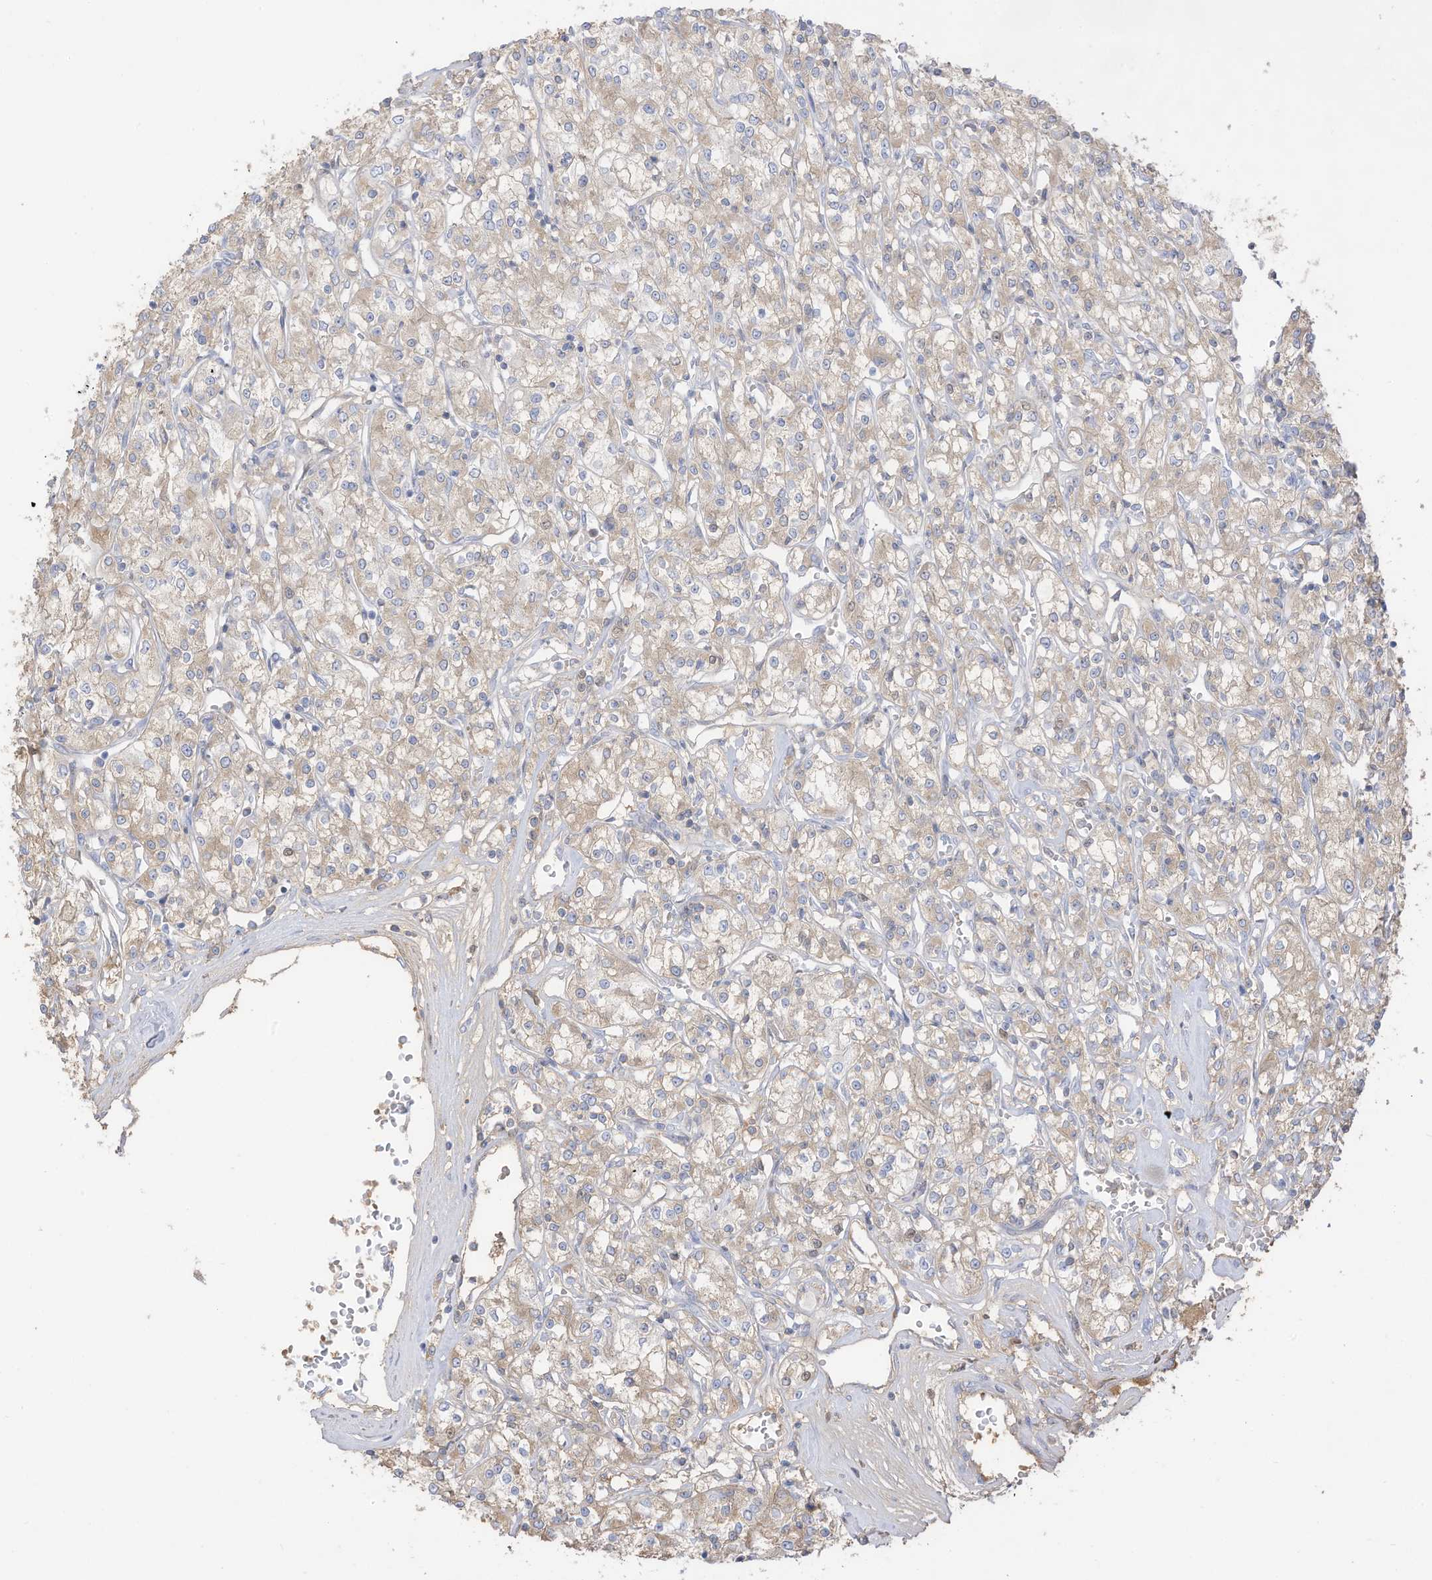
{"staining": {"intensity": "weak", "quantity": ">75%", "location": "cytoplasmic/membranous"}, "tissue": "renal cancer", "cell_type": "Tumor cells", "image_type": "cancer", "snomed": [{"axis": "morphology", "description": "Adenocarcinoma, NOS"}, {"axis": "topography", "description": "Kidney"}], "caption": "Immunohistochemical staining of human renal cancer displays low levels of weak cytoplasmic/membranous positivity in approximately >75% of tumor cells. Using DAB (3,3'-diaminobenzidine) (brown) and hematoxylin (blue) stains, captured at high magnification using brightfield microscopy.", "gene": "HSD17B13", "patient": {"sex": "female", "age": 59}}